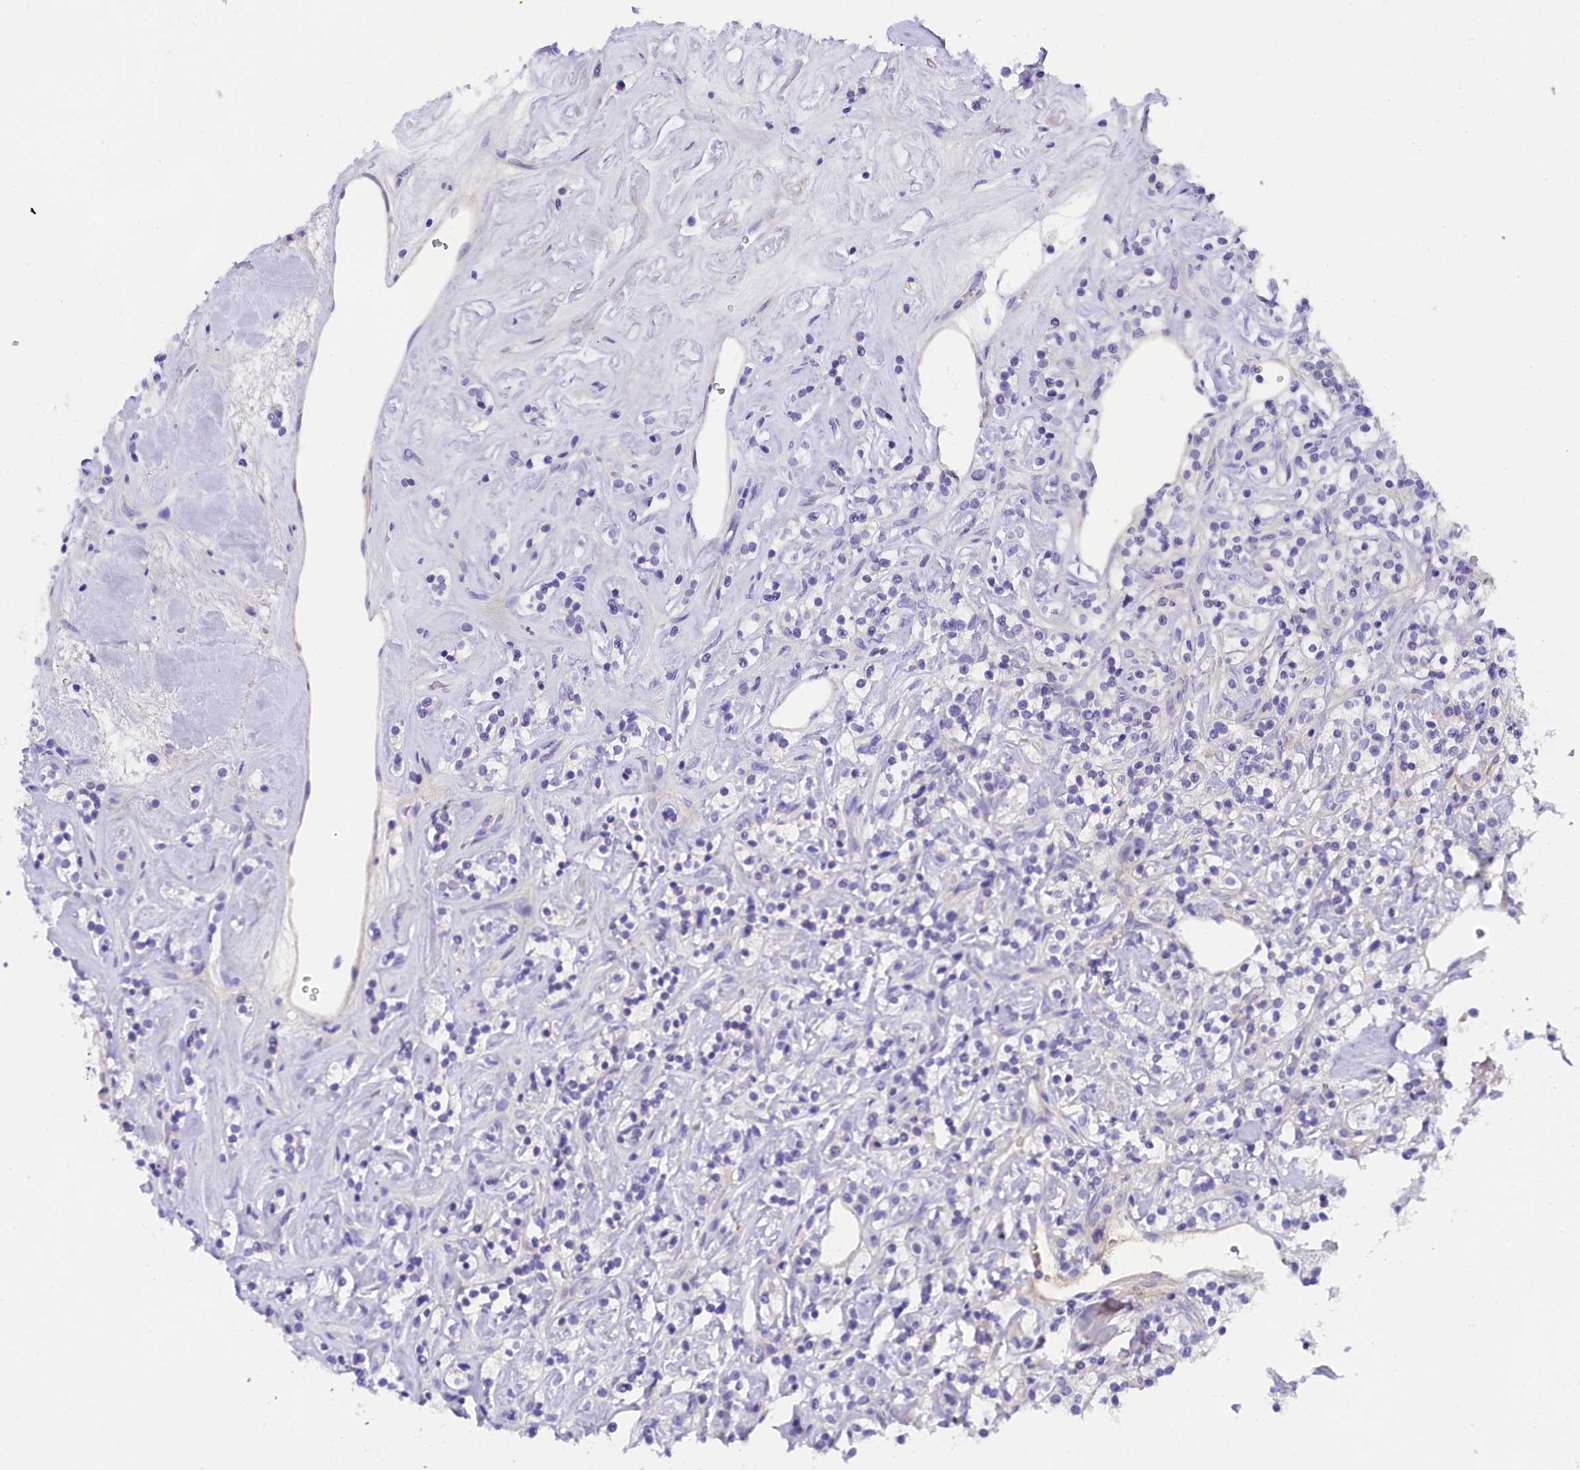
{"staining": {"intensity": "negative", "quantity": "none", "location": "none"}, "tissue": "renal cancer", "cell_type": "Tumor cells", "image_type": "cancer", "snomed": [{"axis": "morphology", "description": "Adenocarcinoma, NOS"}, {"axis": "topography", "description": "Kidney"}], "caption": "Protein analysis of renal cancer (adenocarcinoma) shows no significant staining in tumor cells.", "gene": "SOD3", "patient": {"sex": "male", "age": 77}}